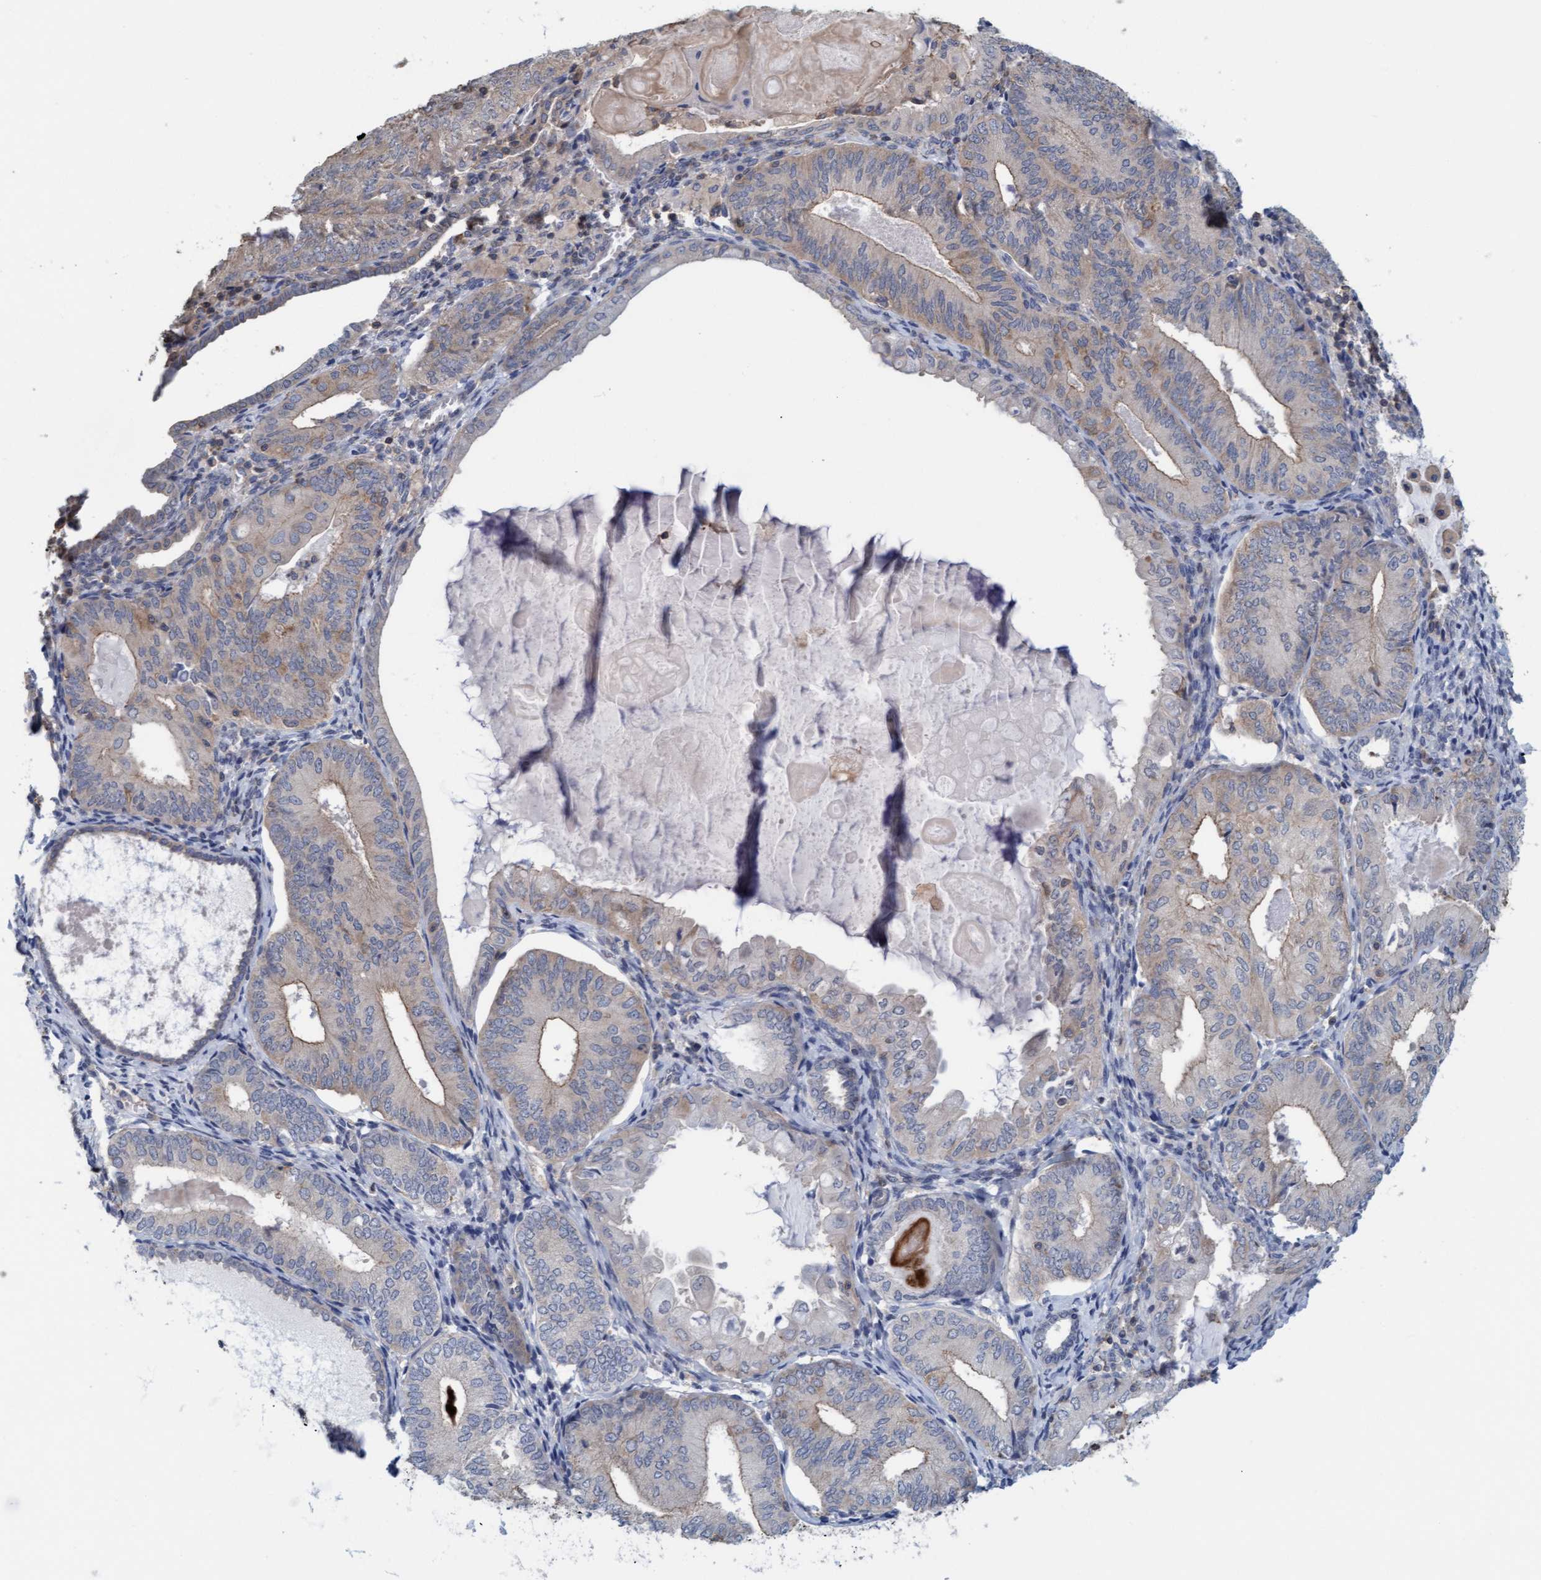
{"staining": {"intensity": "weak", "quantity": "25%-75%", "location": "cytoplasmic/membranous"}, "tissue": "endometrial cancer", "cell_type": "Tumor cells", "image_type": "cancer", "snomed": [{"axis": "morphology", "description": "Adenocarcinoma, NOS"}, {"axis": "topography", "description": "Endometrium"}], "caption": "Endometrial cancer (adenocarcinoma) stained with immunohistochemistry reveals weak cytoplasmic/membranous expression in about 25%-75% of tumor cells. Ihc stains the protein in brown and the nuclei are stained blue.", "gene": "FXR2", "patient": {"sex": "female", "age": 81}}